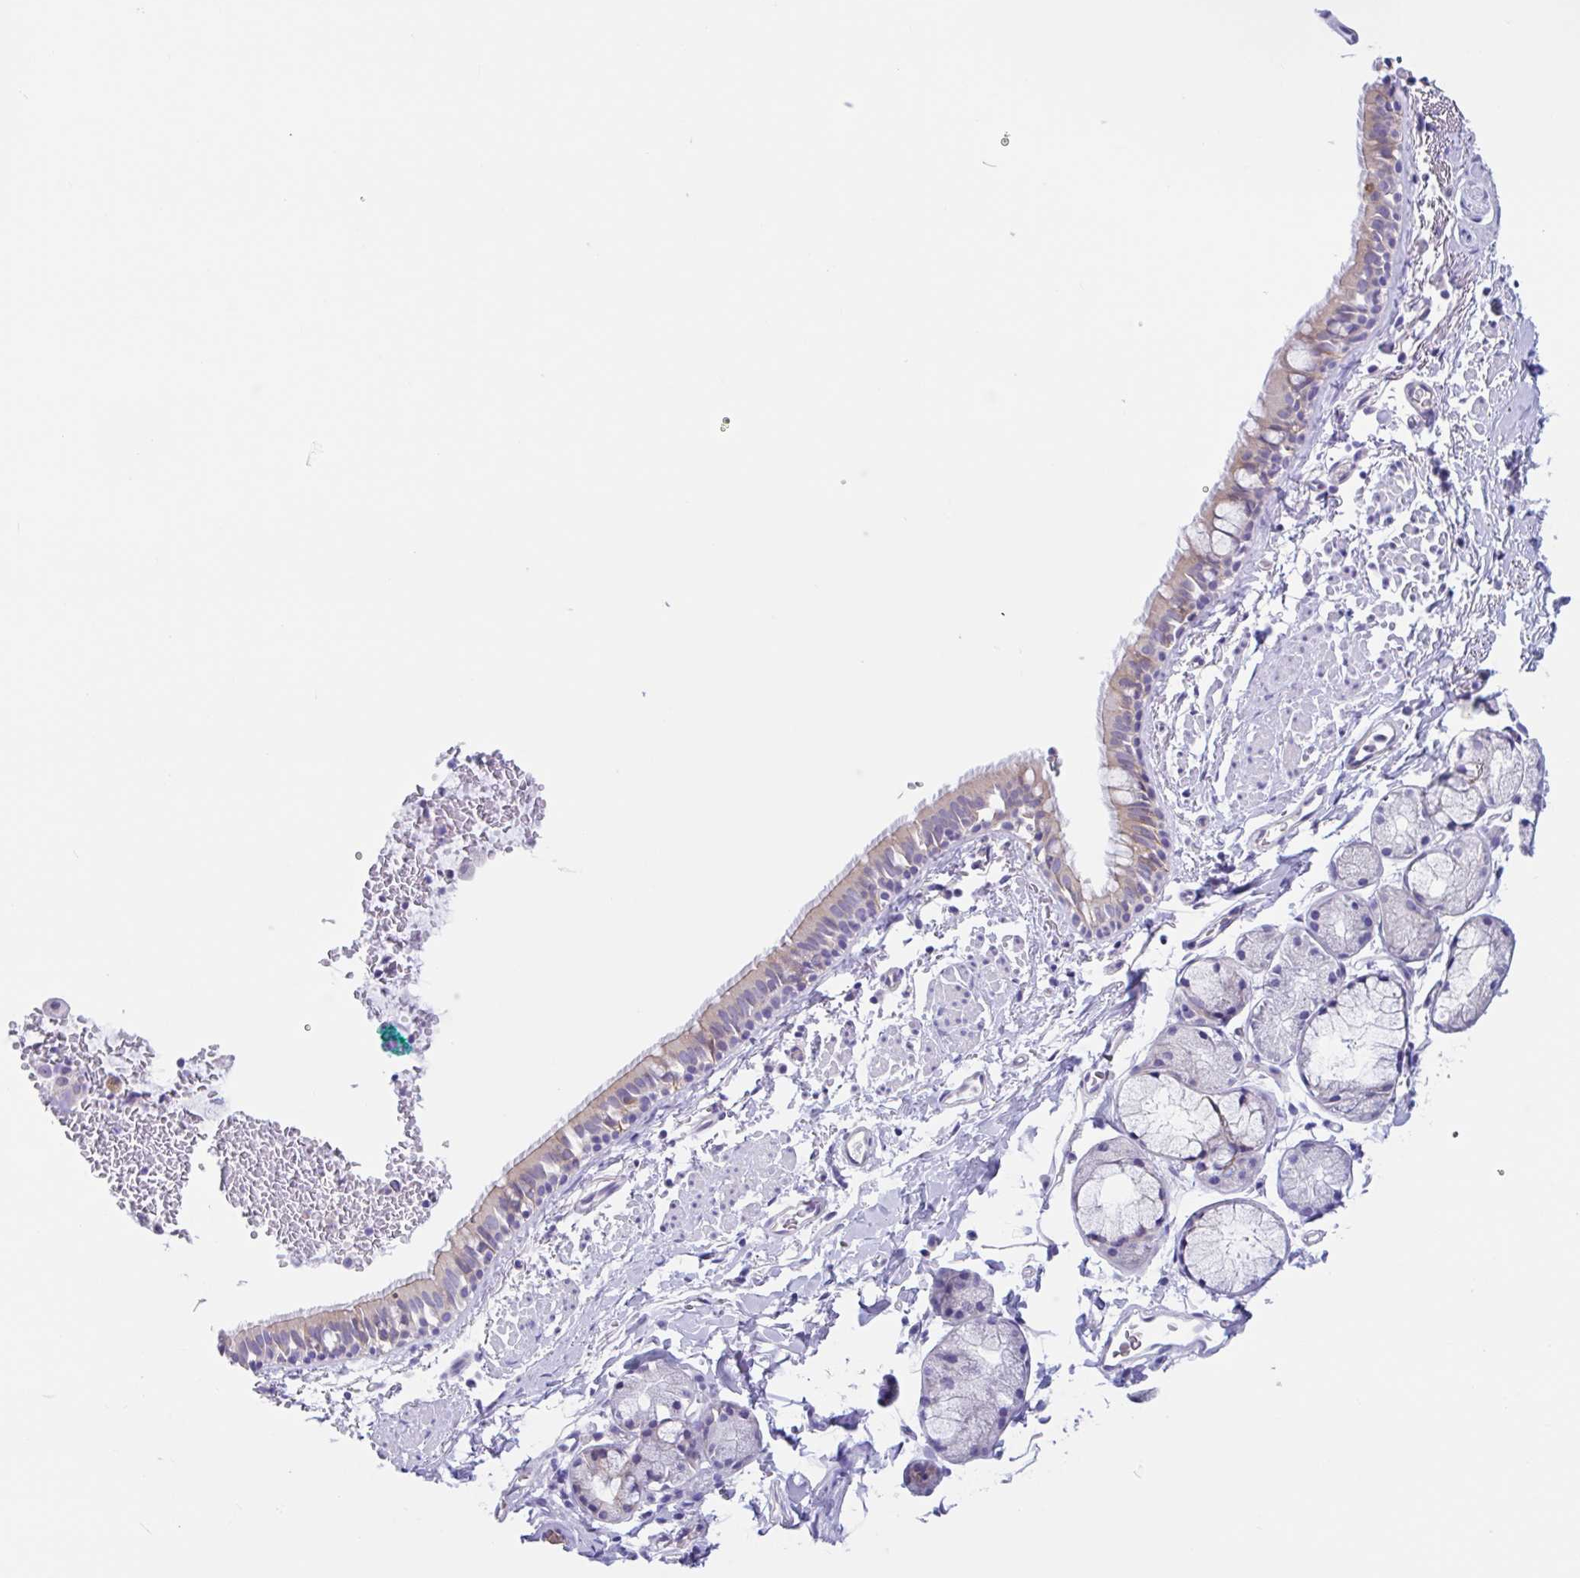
{"staining": {"intensity": "weak", "quantity": "25%-75%", "location": "cytoplasmic/membranous"}, "tissue": "bronchus", "cell_type": "Respiratory epithelial cells", "image_type": "normal", "snomed": [{"axis": "morphology", "description": "Normal tissue, NOS"}, {"axis": "topography", "description": "Lymph node"}, {"axis": "topography", "description": "Cartilage tissue"}, {"axis": "topography", "description": "Bronchus"}], "caption": "High-power microscopy captured an immunohistochemistry (IHC) photomicrograph of unremarkable bronchus, revealing weak cytoplasmic/membranous staining in approximately 25%-75% of respiratory epithelial cells.", "gene": "OR6N2", "patient": {"sex": "female", "age": 70}}